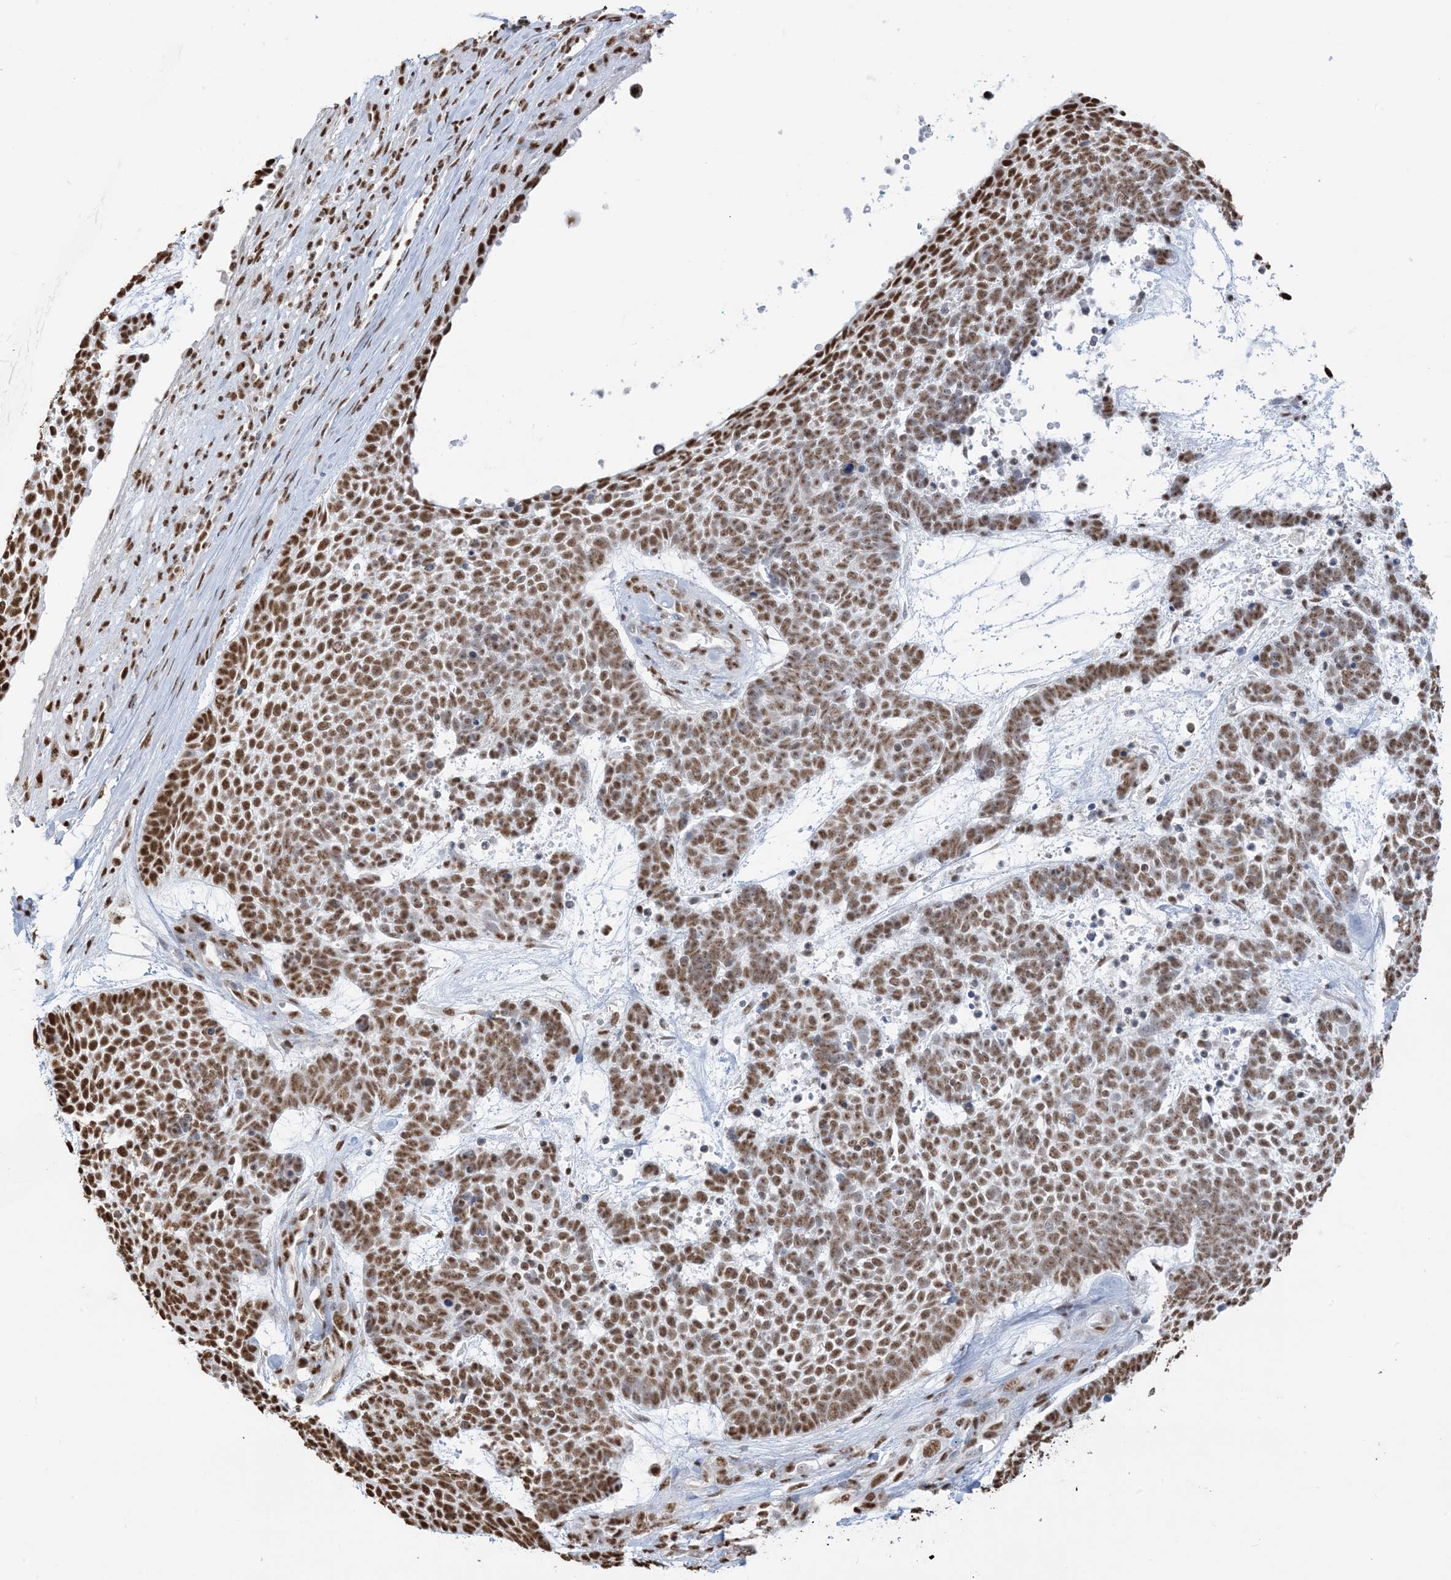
{"staining": {"intensity": "strong", "quantity": ">75%", "location": "nuclear"}, "tissue": "skin cancer", "cell_type": "Tumor cells", "image_type": "cancer", "snomed": [{"axis": "morphology", "description": "Basal cell carcinoma"}, {"axis": "topography", "description": "Skin"}], "caption": "Immunohistochemistry photomicrograph of skin cancer stained for a protein (brown), which demonstrates high levels of strong nuclear staining in approximately >75% of tumor cells.", "gene": "ZNF792", "patient": {"sex": "female", "age": 81}}